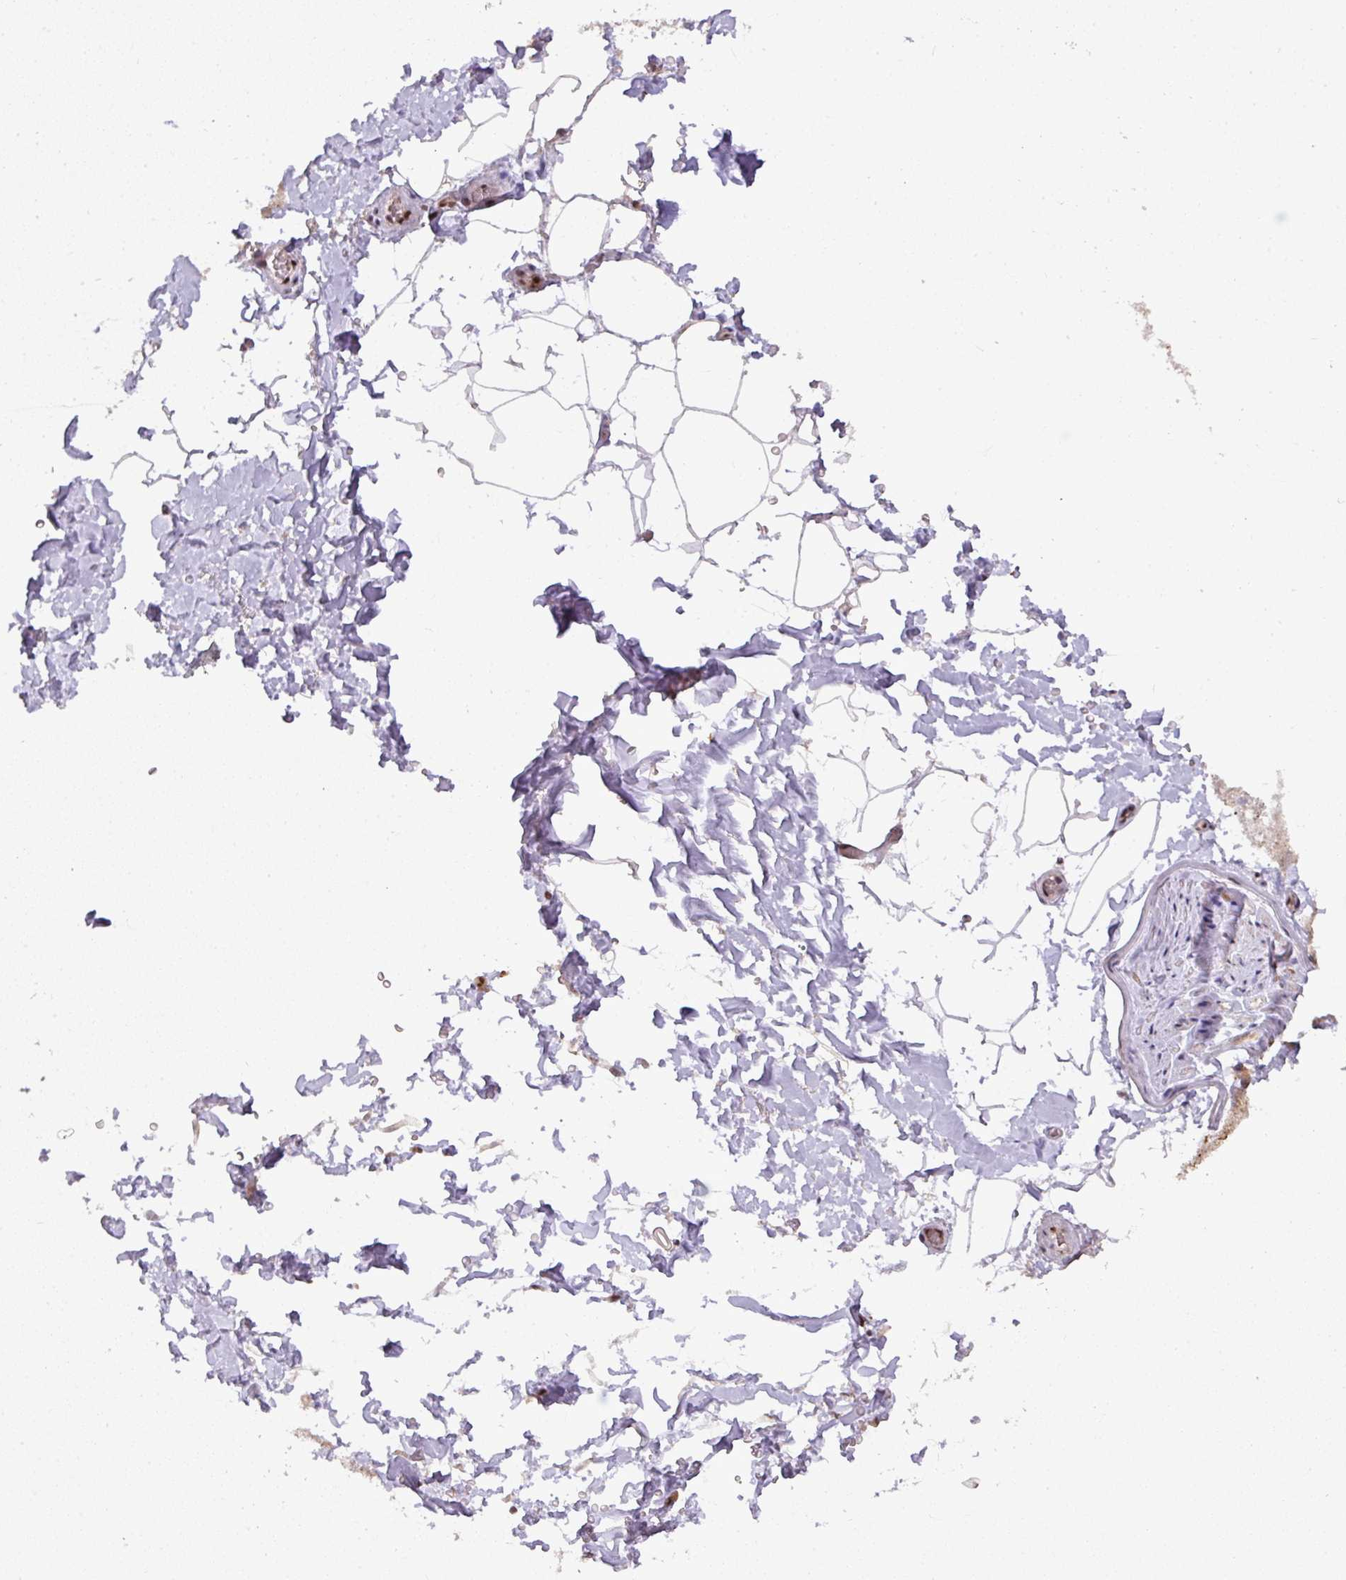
{"staining": {"intensity": "moderate", "quantity": "<25%", "location": "cytoplasmic/membranous,nuclear"}, "tissue": "adipose tissue", "cell_type": "Adipocytes", "image_type": "normal", "snomed": [{"axis": "morphology", "description": "Normal tissue, NOS"}, {"axis": "topography", "description": "Vascular tissue"}, {"axis": "topography", "description": "Peripheral nerve tissue"}], "caption": "A low amount of moderate cytoplasmic/membranous,nuclear staining is present in approximately <25% of adipocytes in benign adipose tissue.", "gene": "MYSM1", "patient": {"sex": "male", "age": 41}}